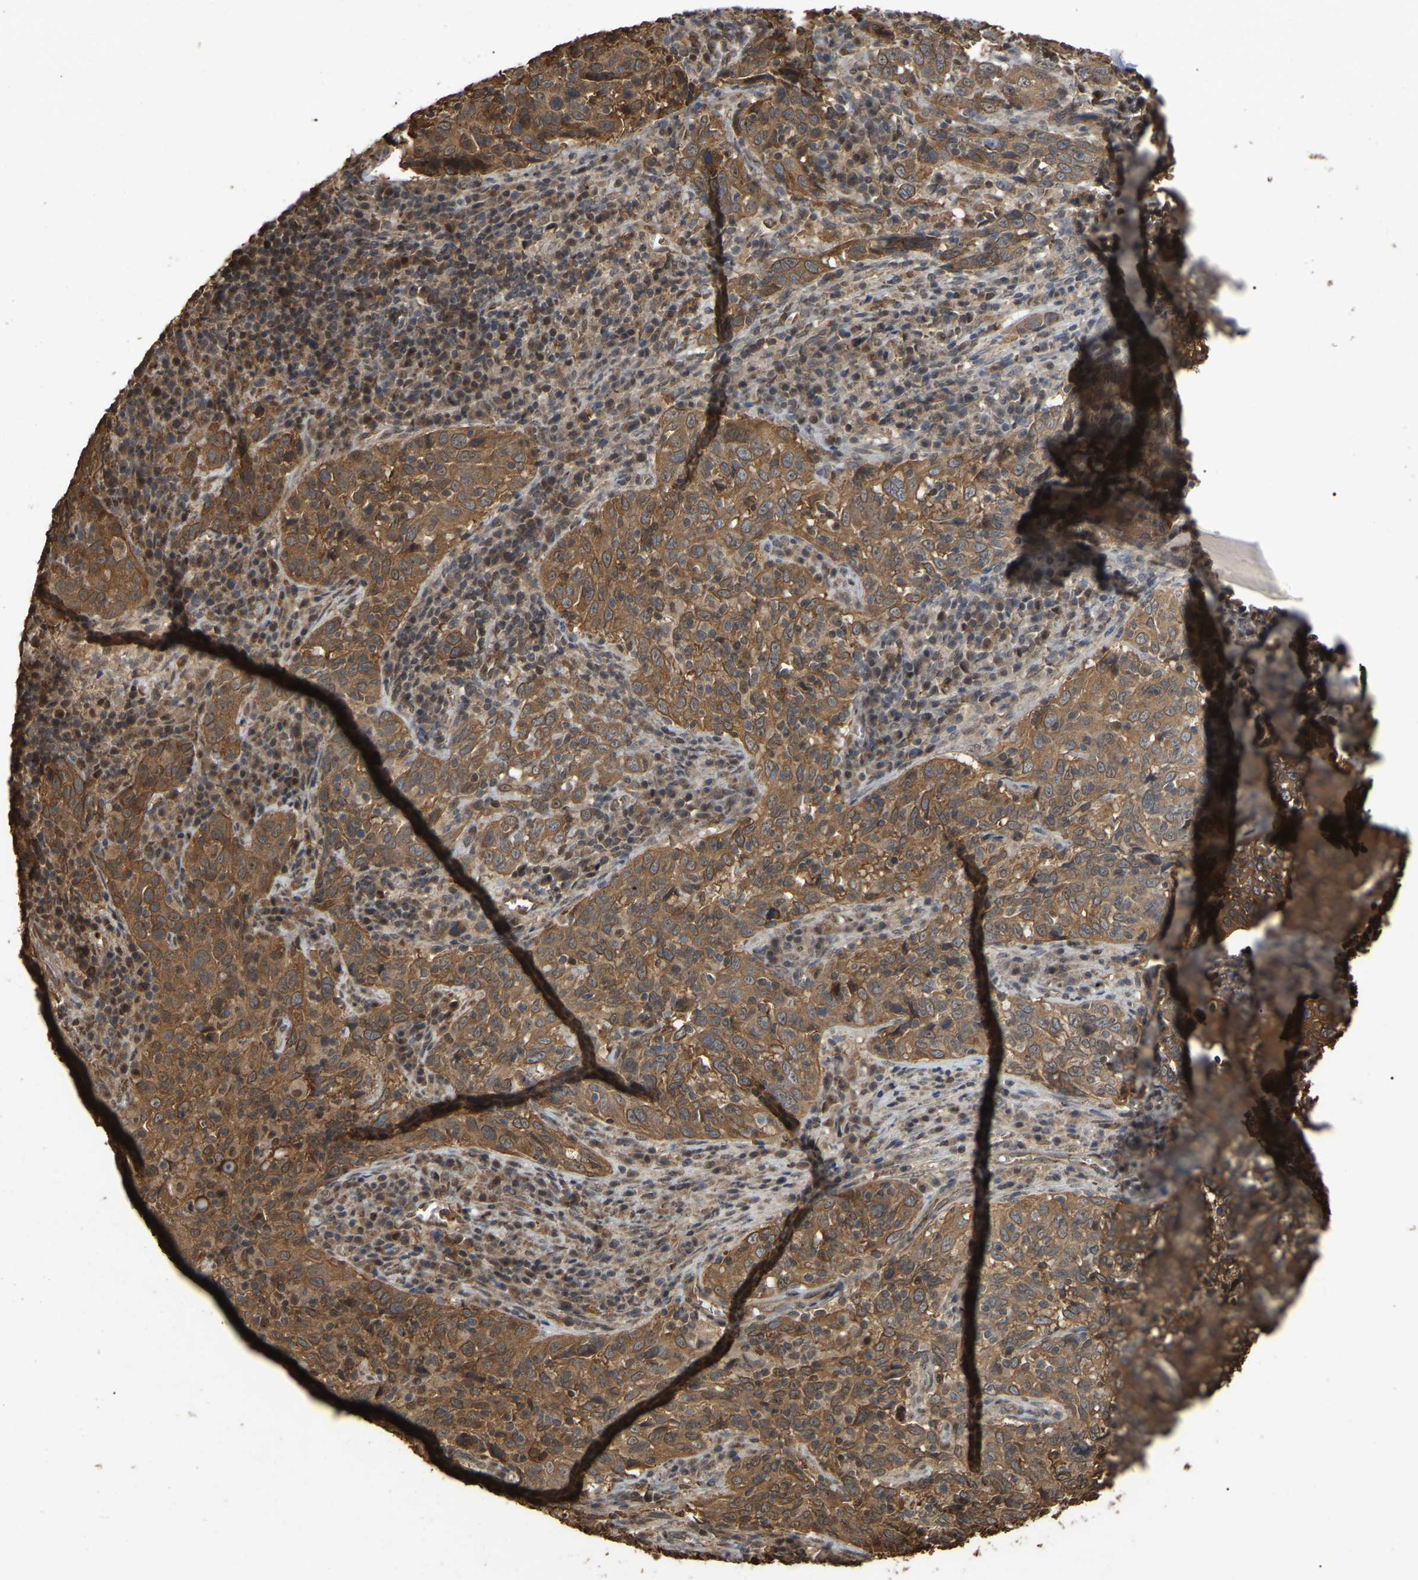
{"staining": {"intensity": "moderate", "quantity": ">75%", "location": "cytoplasmic/membranous"}, "tissue": "cervical cancer", "cell_type": "Tumor cells", "image_type": "cancer", "snomed": [{"axis": "morphology", "description": "Squamous cell carcinoma, NOS"}, {"axis": "topography", "description": "Cervix"}], "caption": "Immunohistochemical staining of human cervical squamous cell carcinoma reveals medium levels of moderate cytoplasmic/membranous protein expression in approximately >75% of tumor cells.", "gene": "FAM219A", "patient": {"sex": "female", "age": 46}}